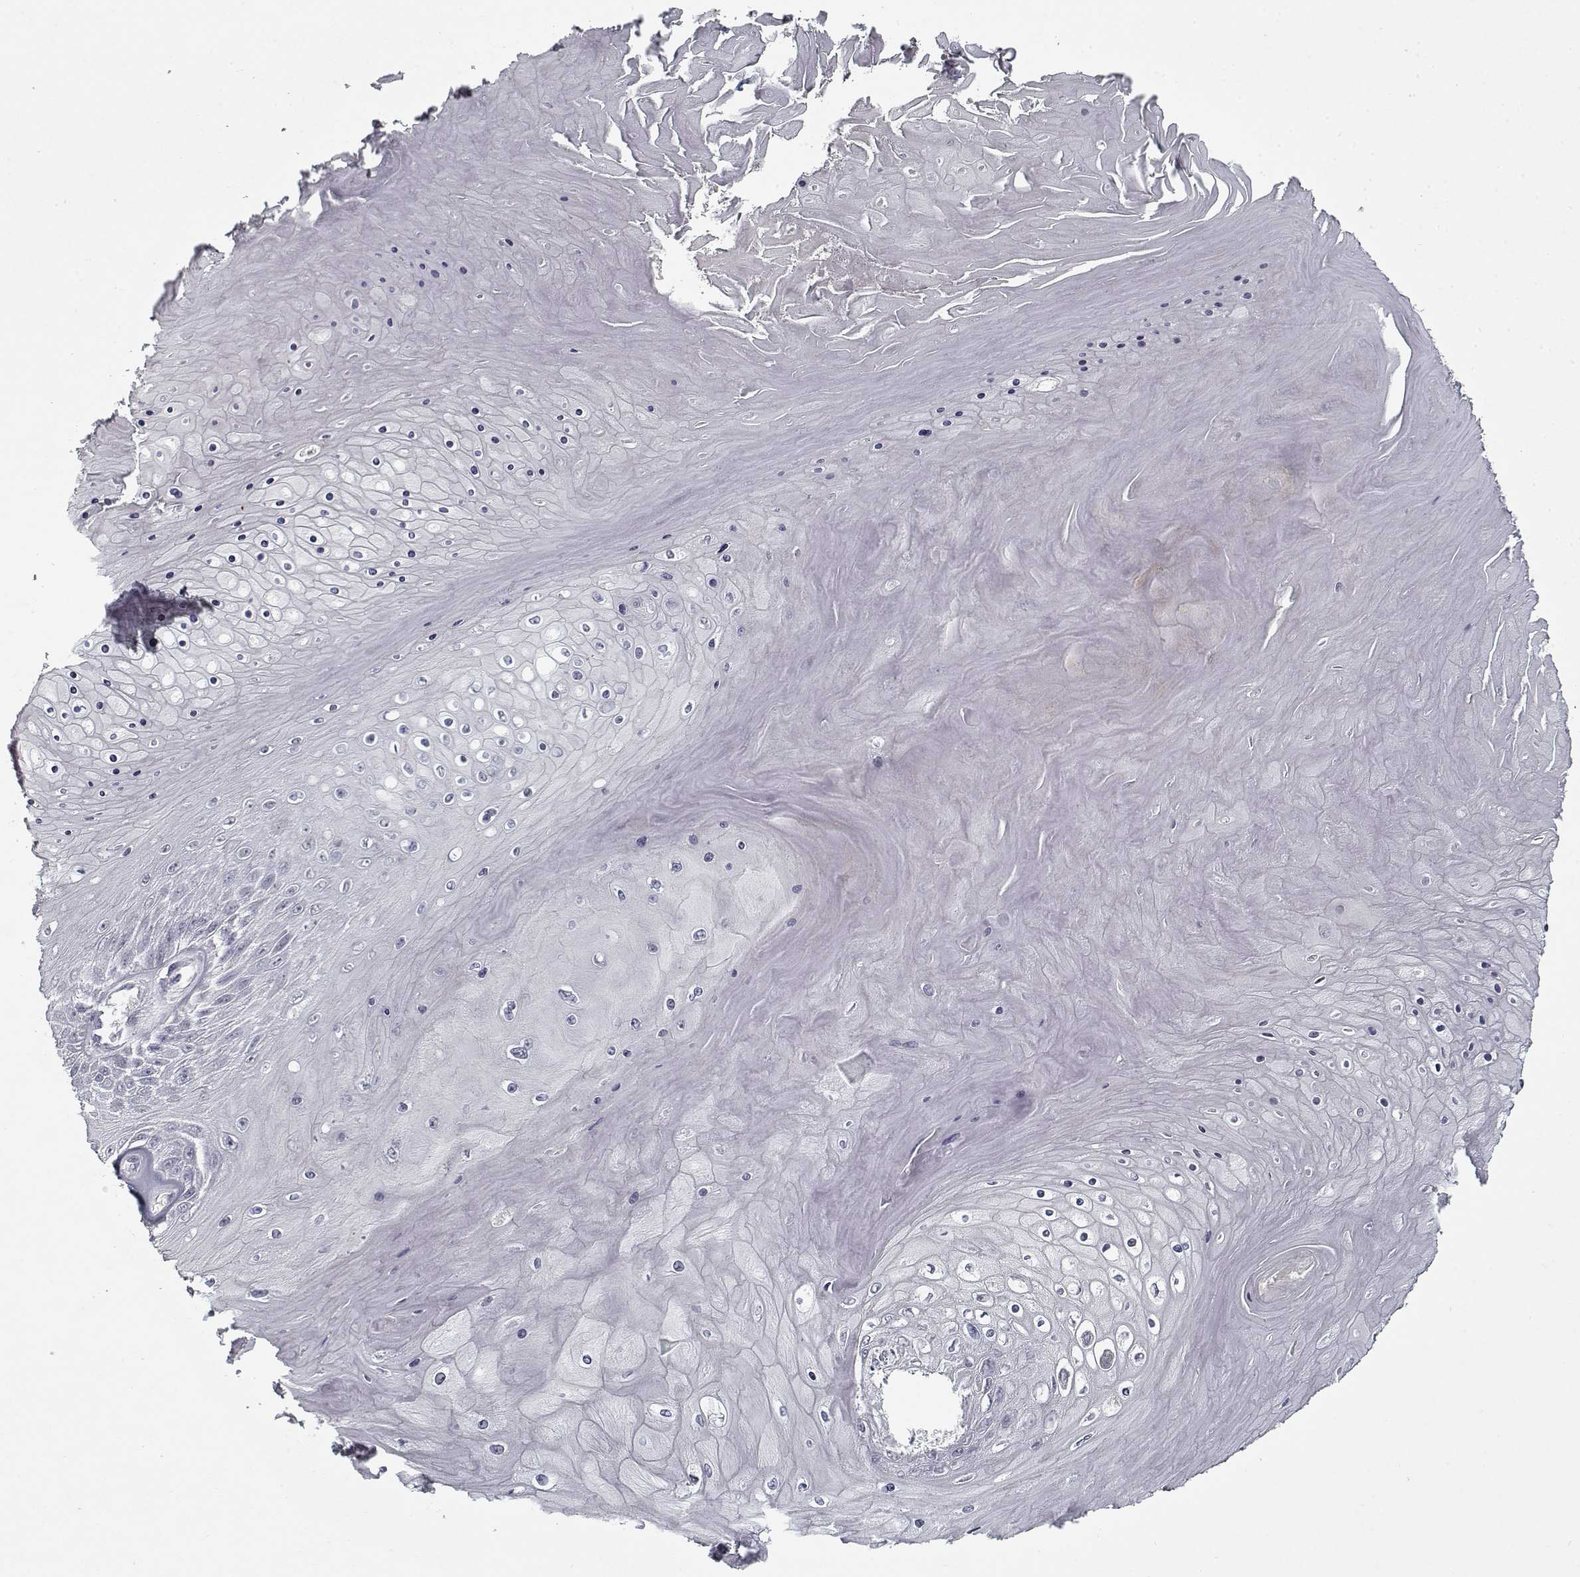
{"staining": {"intensity": "negative", "quantity": "none", "location": "none"}, "tissue": "skin cancer", "cell_type": "Tumor cells", "image_type": "cancer", "snomed": [{"axis": "morphology", "description": "Squamous cell carcinoma, NOS"}, {"axis": "topography", "description": "Skin"}], "caption": "A photomicrograph of skin squamous cell carcinoma stained for a protein displays no brown staining in tumor cells.", "gene": "GAD2", "patient": {"sex": "male", "age": 62}}